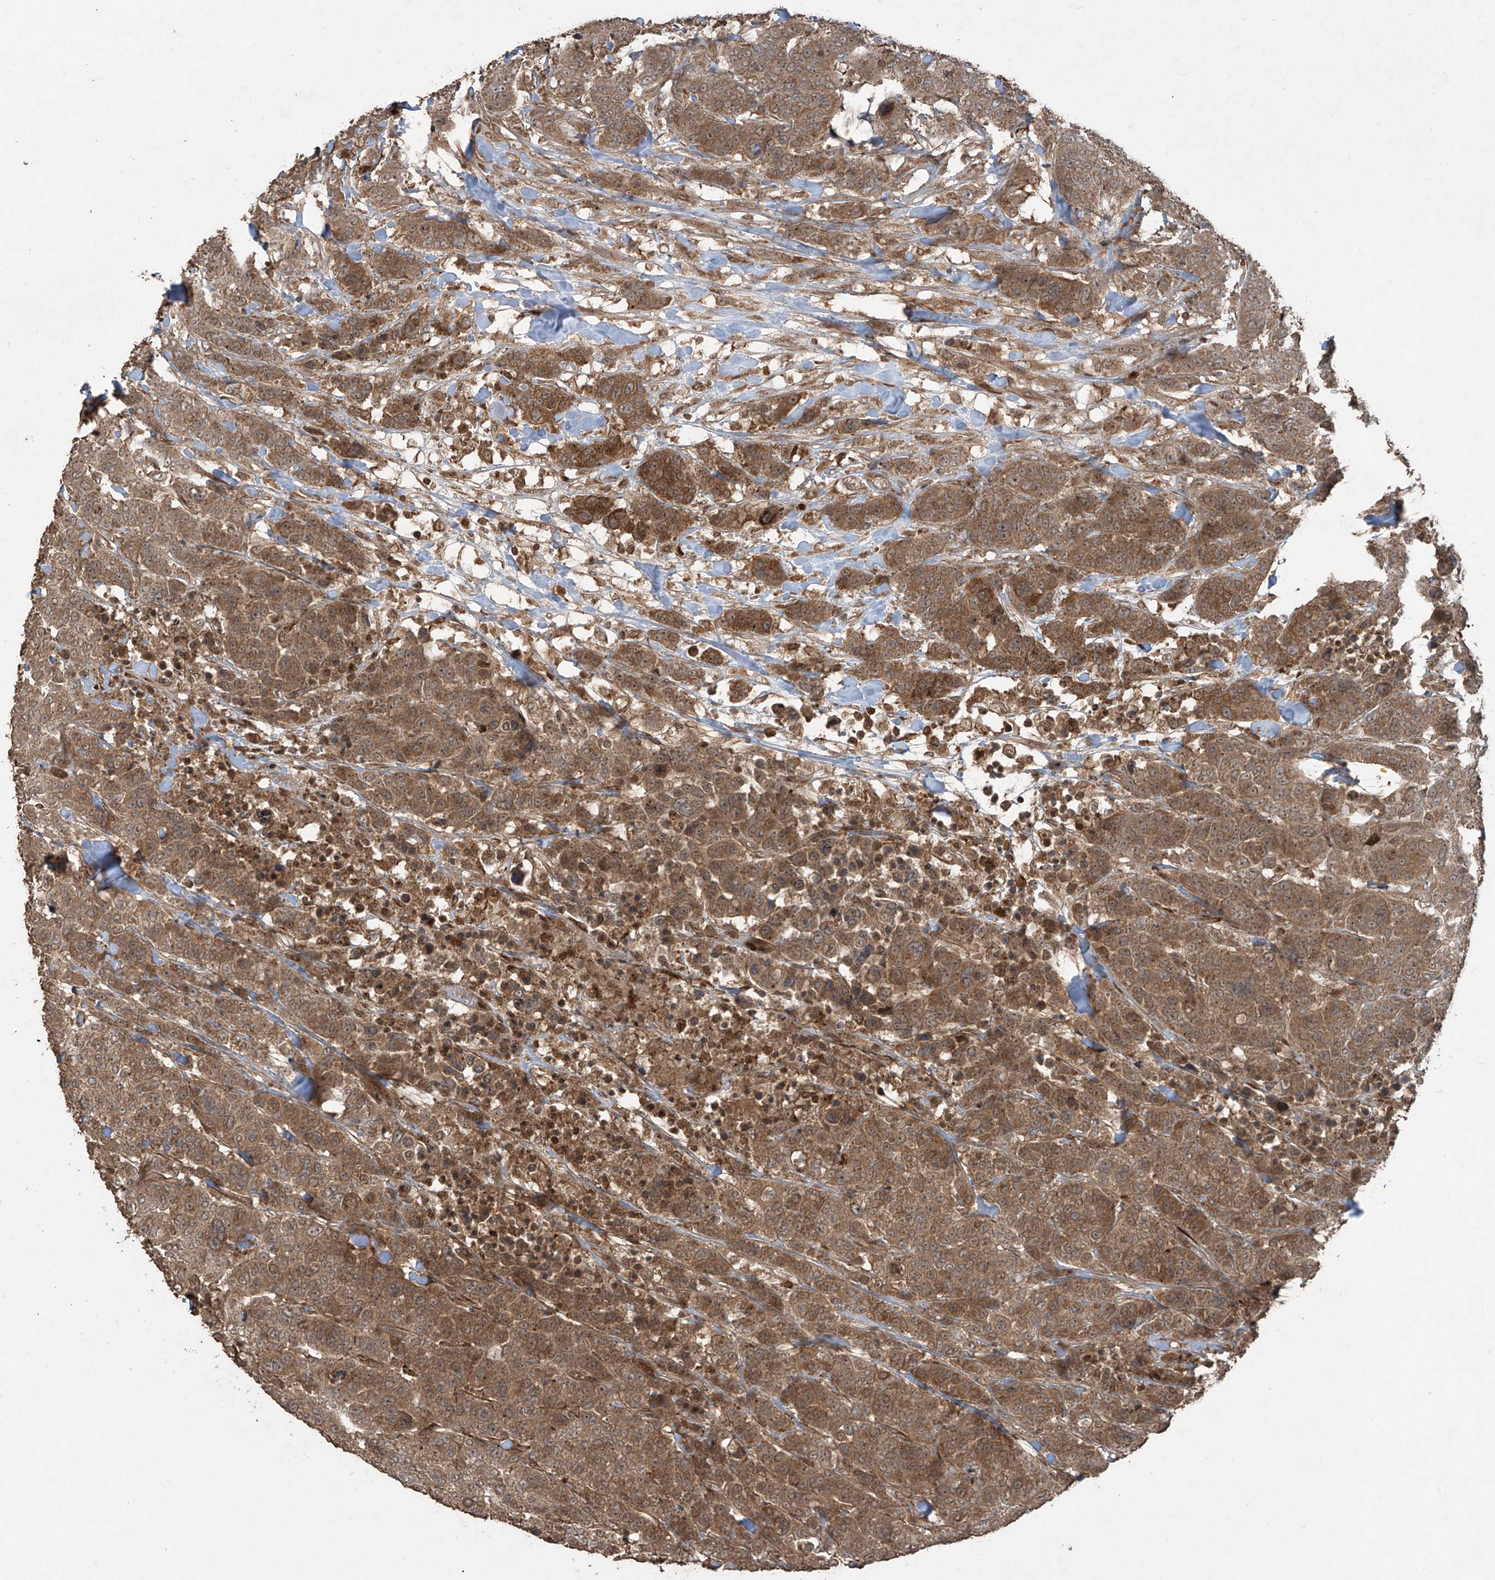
{"staining": {"intensity": "moderate", "quantity": ">75%", "location": "cytoplasmic/membranous"}, "tissue": "breast cancer", "cell_type": "Tumor cells", "image_type": "cancer", "snomed": [{"axis": "morphology", "description": "Duct carcinoma"}, {"axis": "topography", "description": "Breast"}], "caption": "Protein analysis of breast cancer (infiltrating ductal carcinoma) tissue shows moderate cytoplasmic/membranous positivity in approximately >75% of tumor cells.", "gene": "PGPEP1", "patient": {"sex": "female", "age": 37}}